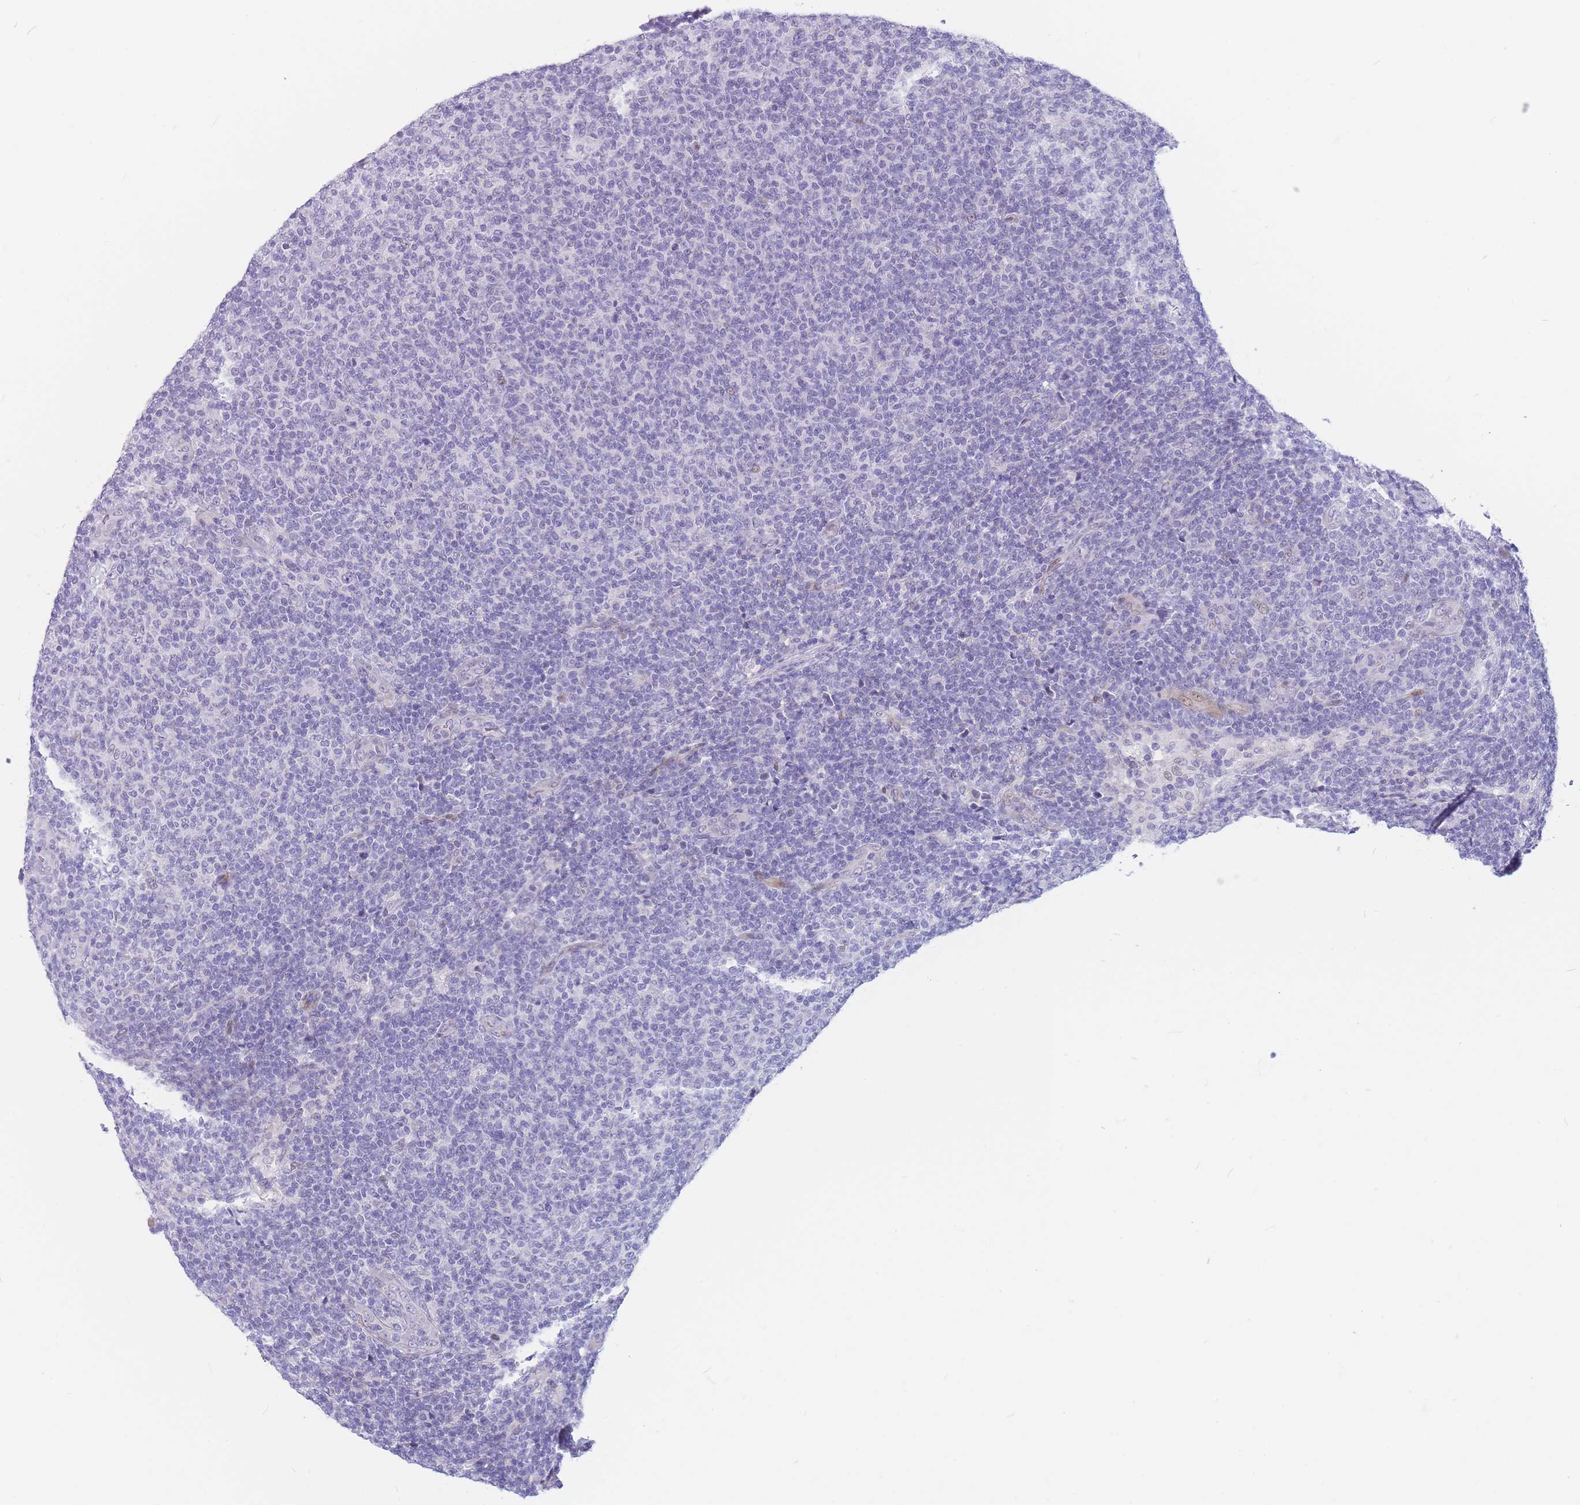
{"staining": {"intensity": "negative", "quantity": "none", "location": "none"}, "tissue": "lymphoma", "cell_type": "Tumor cells", "image_type": "cancer", "snomed": [{"axis": "morphology", "description": "Malignant lymphoma, non-Hodgkin's type, Low grade"}, {"axis": "topography", "description": "Lymph node"}], "caption": "Immunohistochemistry (IHC) of human low-grade malignant lymphoma, non-Hodgkin's type displays no positivity in tumor cells.", "gene": "SHCBP1", "patient": {"sex": "male", "age": 66}}